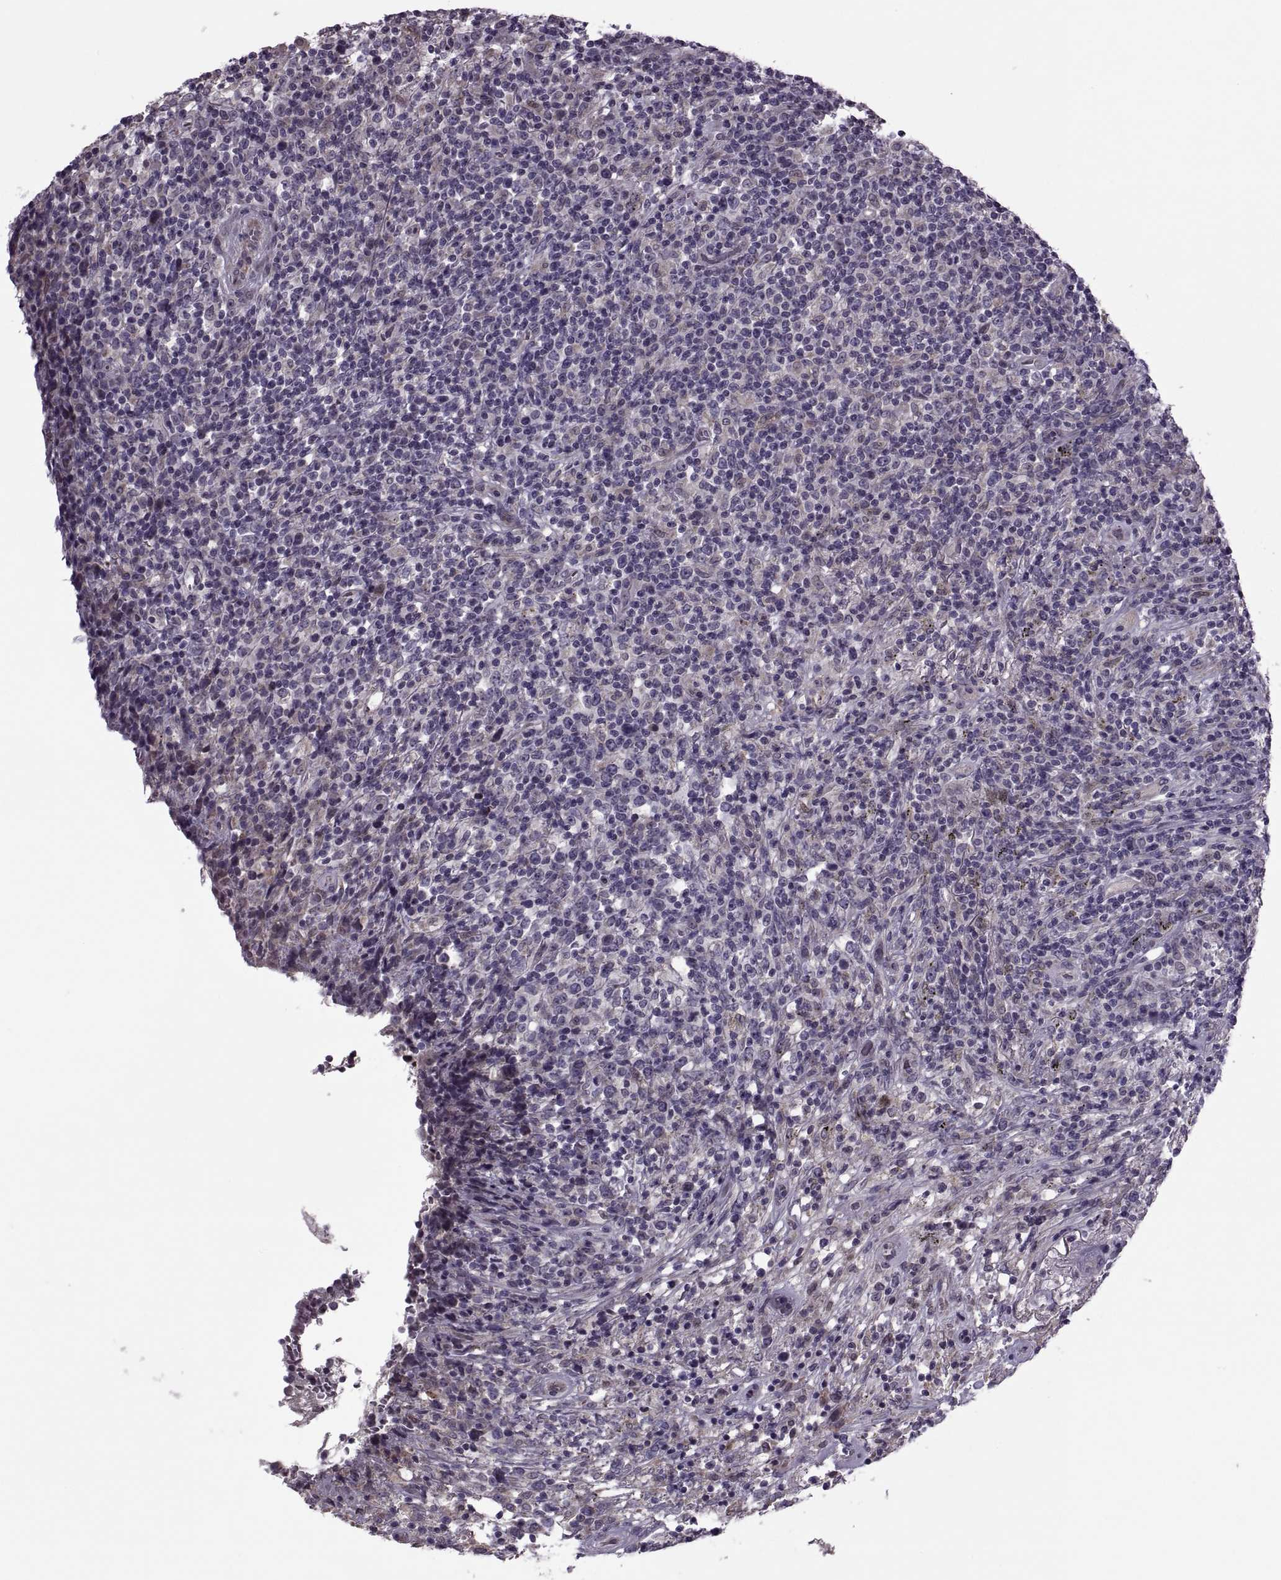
{"staining": {"intensity": "negative", "quantity": "none", "location": "none"}, "tissue": "lymphoma", "cell_type": "Tumor cells", "image_type": "cancer", "snomed": [{"axis": "morphology", "description": "Malignant lymphoma, non-Hodgkin's type, High grade"}, {"axis": "topography", "description": "Lung"}], "caption": "The image demonstrates no significant staining in tumor cells of lymphoma.", "gene": "ODF3", "patient": {"sex": "male", "age": 79}}